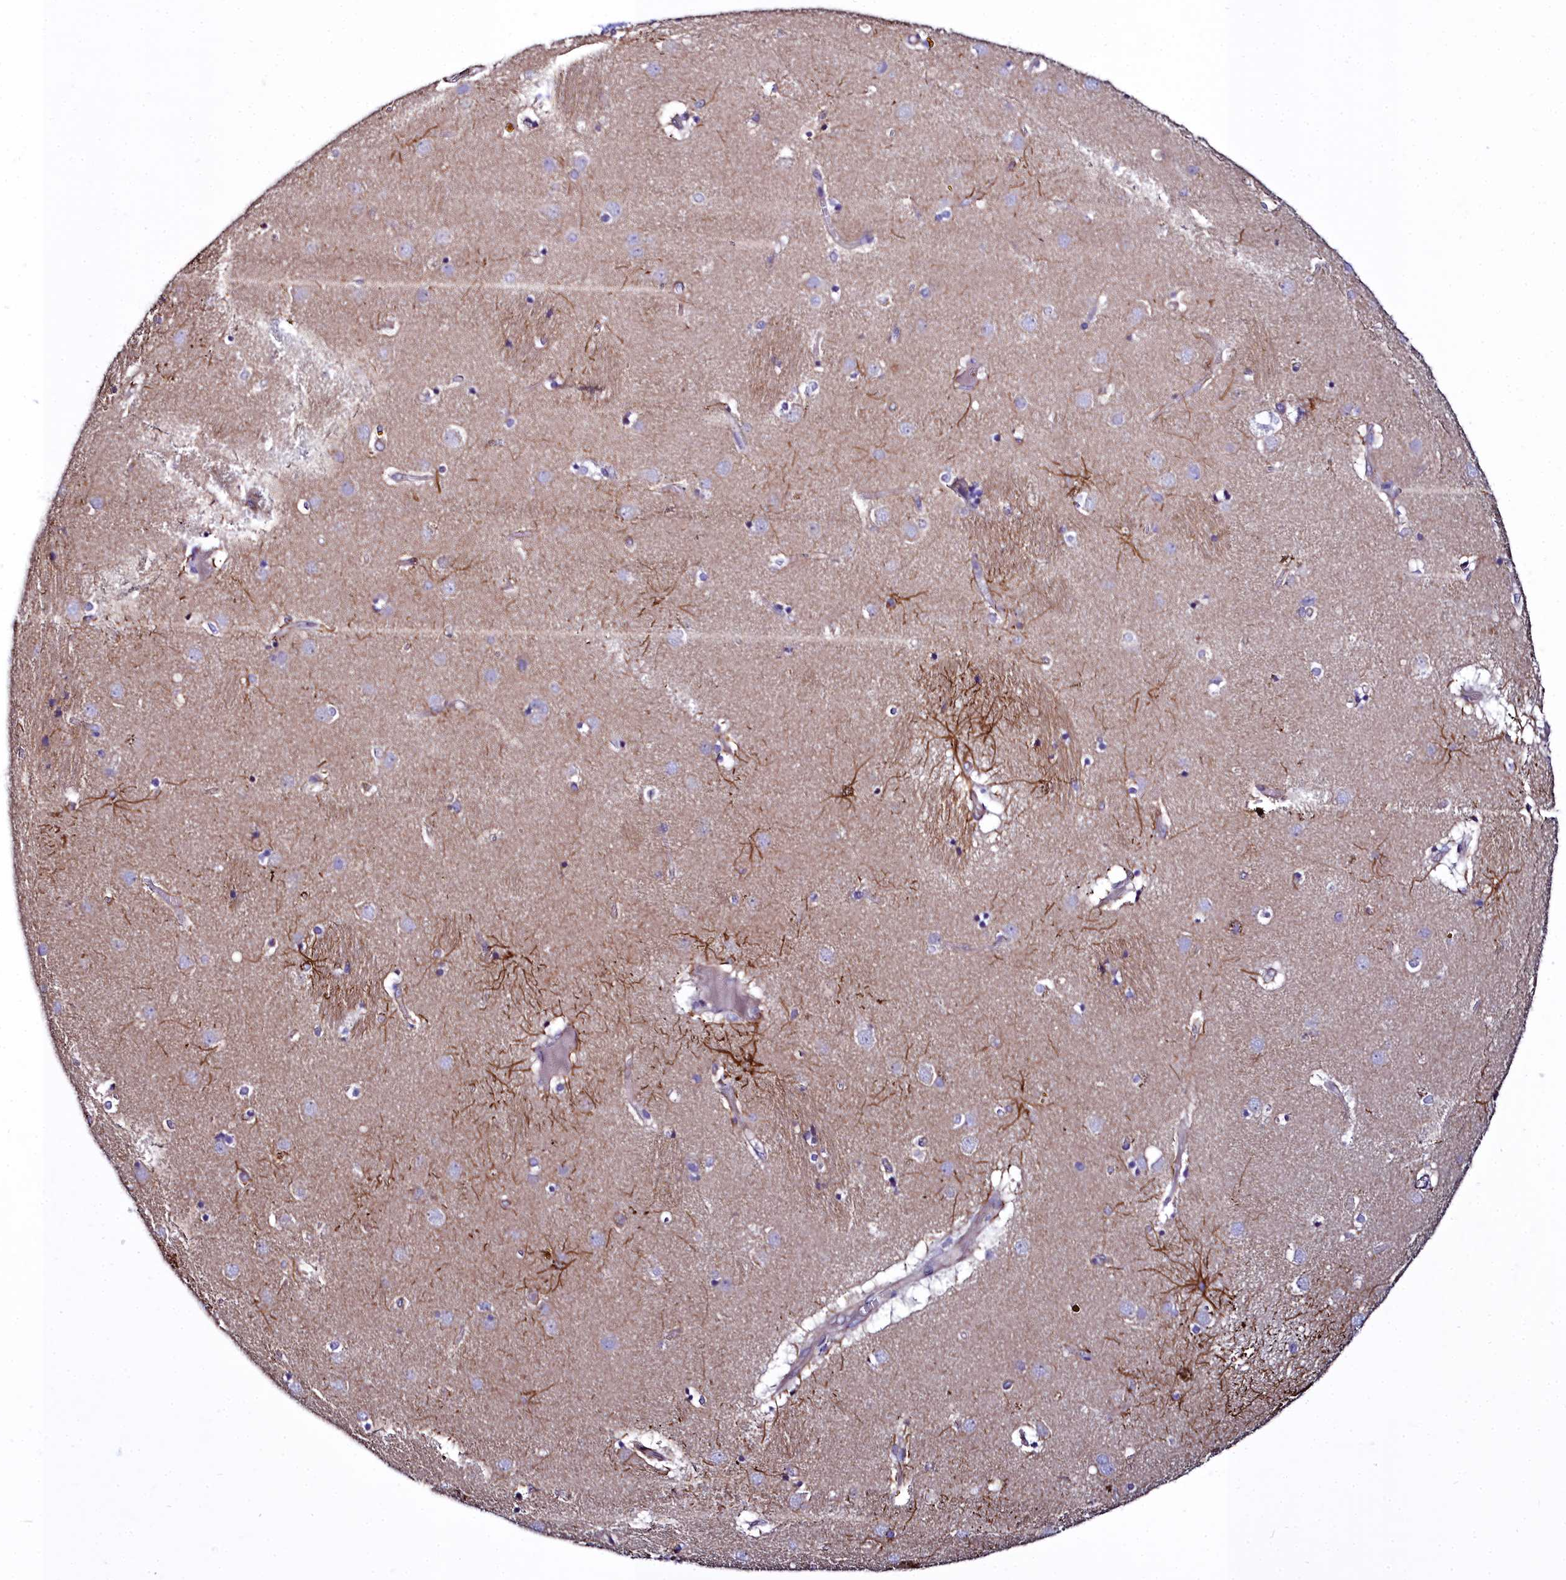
{"staining": {"intensity": "negative", "quantity": "none", "location": "none"}, "tissue": "caudate", "cell_type": "Glial cells", "image_type": "normal", "snomed": [{"axis": "morphology", "description": "Normal tissue, NOS"}, {"axis": "topography", "description": "Lateral ventricle wall"}], "caption": "This micrograph is of normal caudate stained with immunohistochemistry (IHC) to label a protein in brown with the nuclei are counter-stained blue. There is no staining in glial cells. (DAB (3,3'-diaminobenzidine) immunohistochemistry (IHC), high magnification).", "gene": "FADS3", "patient": {"sex": "male", "age": 70}}